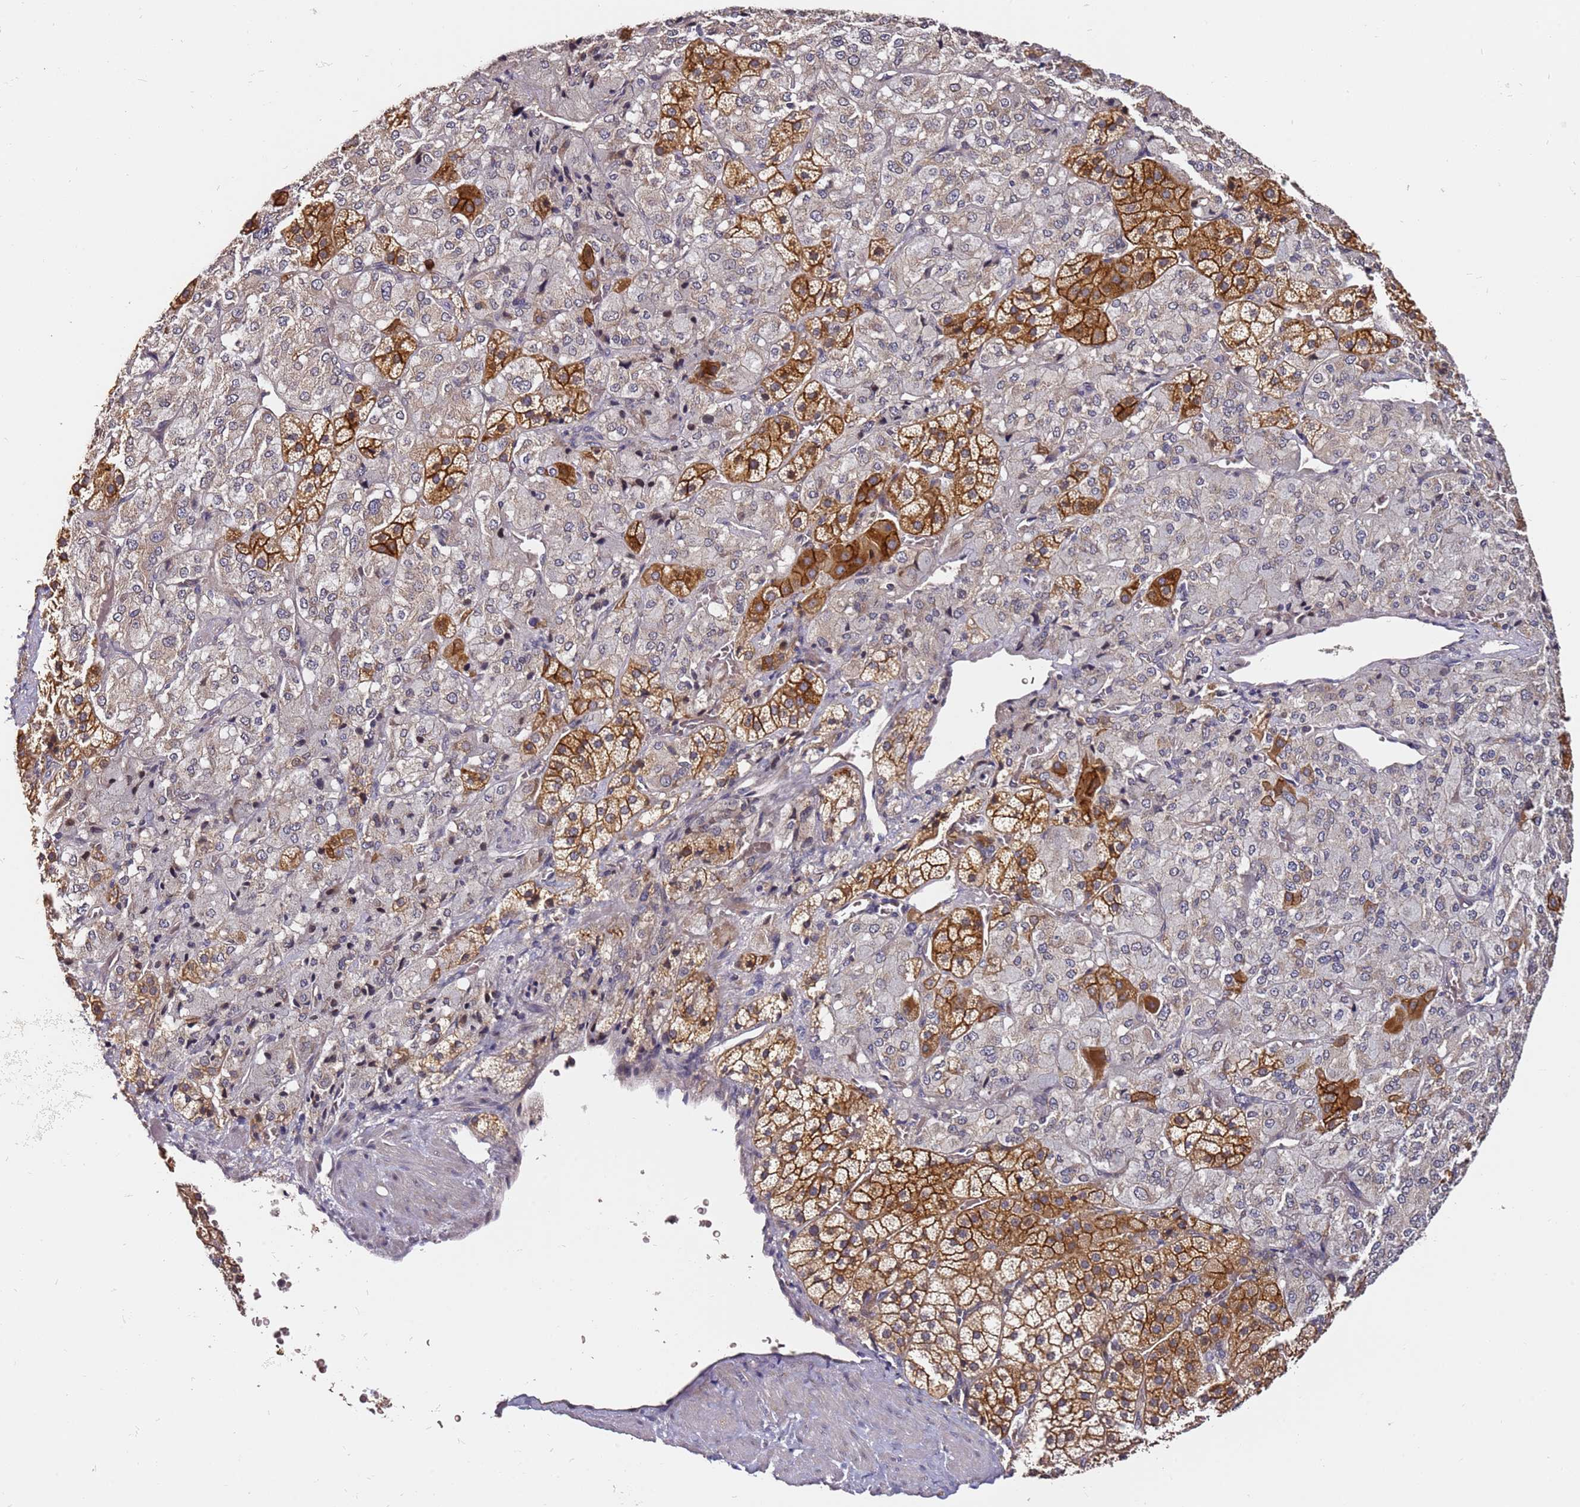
{"staining": {"intensity": "strong", "quantity": "25%-75%", "location": "cytoplasmic/membranous"}, "tissue": "adrenal gland", "cell_type": "Glandular cells", "image_type": "normal", "snomed": [{"axis": "morphology", "description": "Normal tissue, NOS"}, {"axis": "topography", "description": "Adrenal gland"}], "caption": "Immunohistochemistry photomicrograph of normal human adrenal gland stained for a protein (brown), which shows high levels of strong cytoplasmic/membranous positivity in approximately 25%-75% of glandular cells.", "gene": "OSBPL2", "patient": {"sex": "female", "age": 44}}